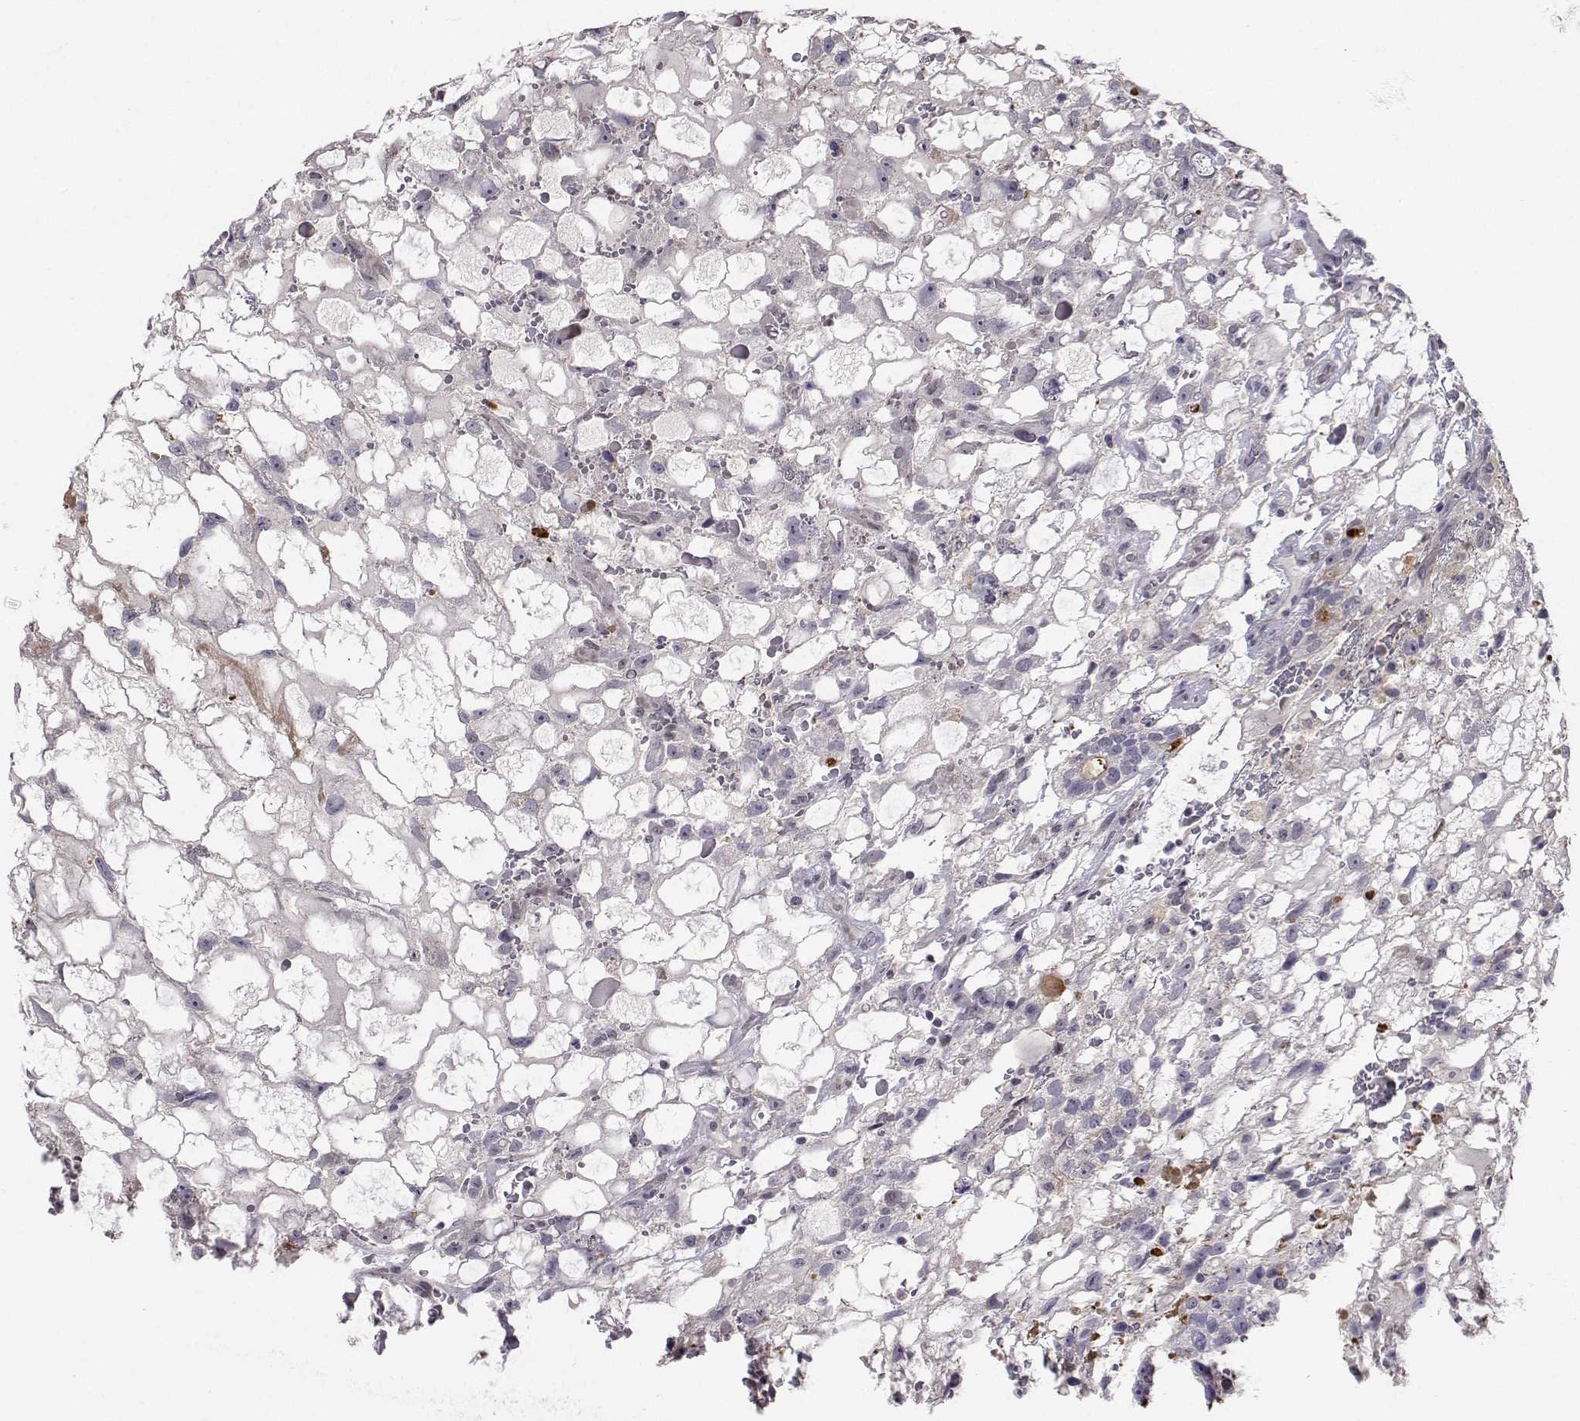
{"staining": {"intensity": "negative", "quantity": "none", "location": "none"}, "tissue": "testis cancer", "cell_type": "Tumor cells", "image_type": "cancer", "snomed": [{"axis": "morphology", "description": "Normal tissue, NOS"}, {"axis": "morphology", "description": "Carcinoma, Embryonal, NOS"}, {"axis": "topography", "description": "Testis"}, {"axis": "topography", "description": "Epididymis"}], "caption": "Testis embryonal carcinoma was stained to show a protein in brown. There is no significant staining in tumor cells. (DAB (3,3'-diaminobenzidine) IHC with hematoxylin counter stain).", "gene": "SLC6A3", "patient": {"sex": "male", "age": 32}}